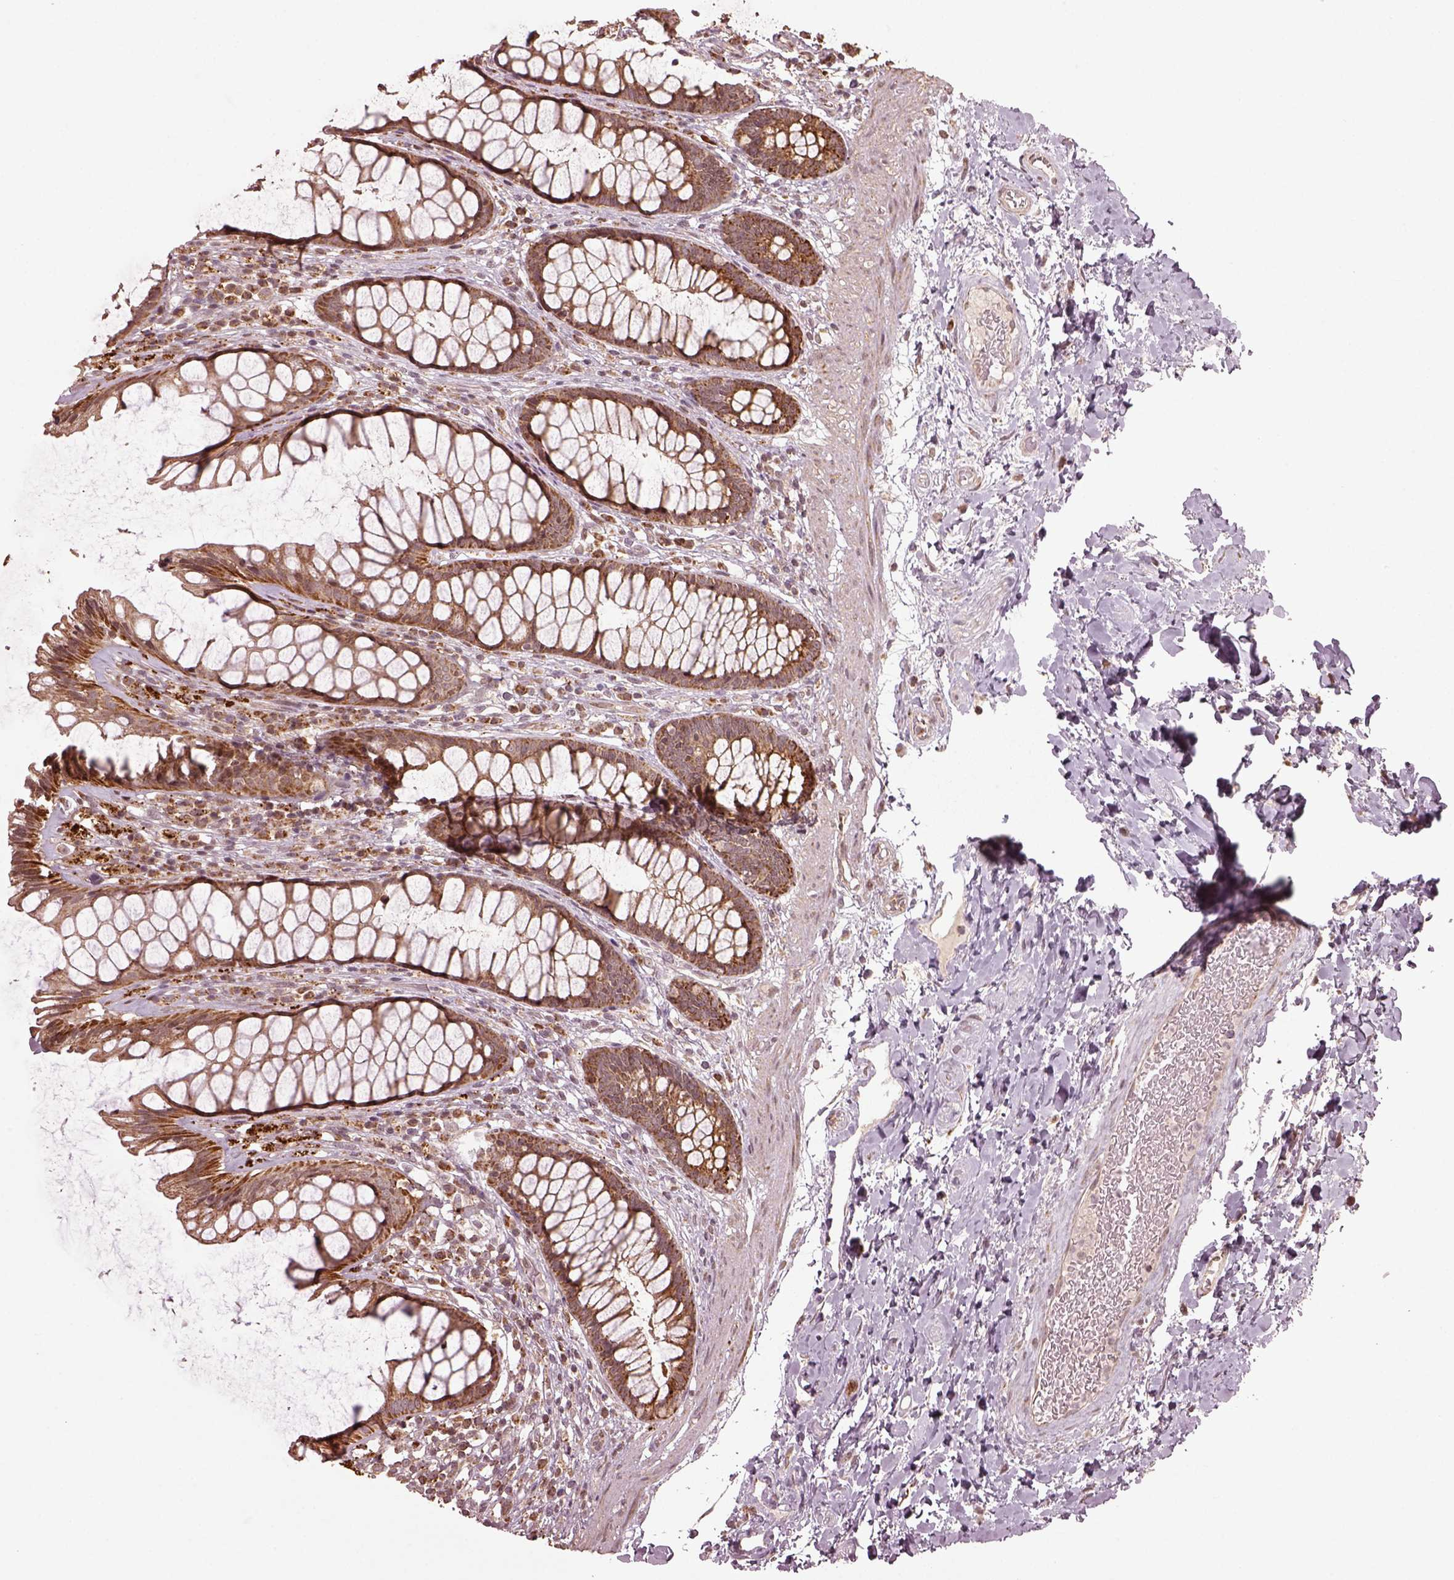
{"staining": {"intensity": "strong", "quantity": ">75%", "location": "cytoplasmic/membranous"}, "tissue": "rectum", "cell_type": "Glandular cells", "image_type": "normal", "snomed": [{"axis": "morphology", "description": "Normal tissue, NOS"}, {"axis": "topography", "description": "Rectum"}], "caption": "Normal rectum shows strong cytoplasmic/membranous staining in about >75% of glandular cells.", "gene": "SEL1L3", "patient": {"sex": "male", "age": 72}}